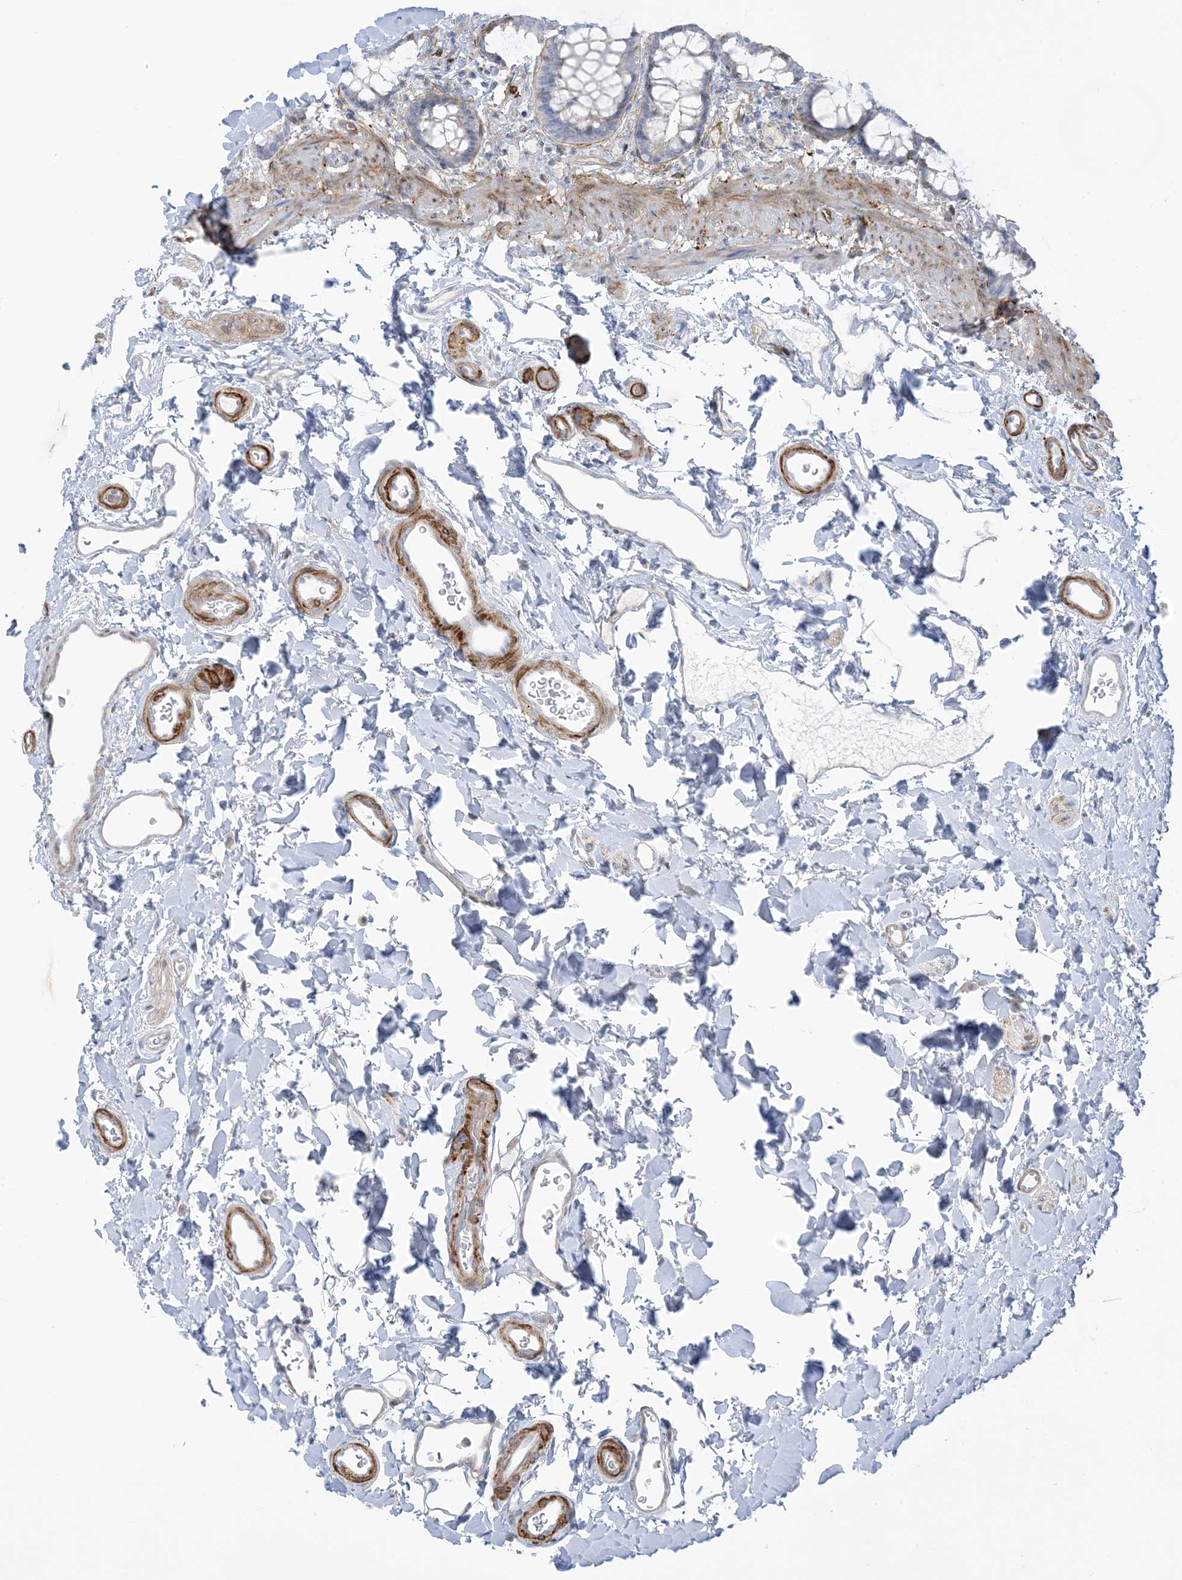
{"staining": {"intensity": "moderate", "quantity": "<25%", "location": "cytoplasmic/membranous"}, "tissue": "rectum", "cell_type": "Glandular cells", "image_type": "normal", "snomed": [{"axis": "morphology", "description": "Normal tissue, NOS"}, {"axis": "topography", "description": "Rectum"}], "caption": "Unremarkable rectum was stained to show a protein in brown. There is low levels of moderate cytoplasmic/membranous staining in approximately <25% of glandular cells. The protein is shown in brown color, while the nuclei are stained blue.", "gene": "ICMT", "patient": {"sex": "female", "age": 65}}